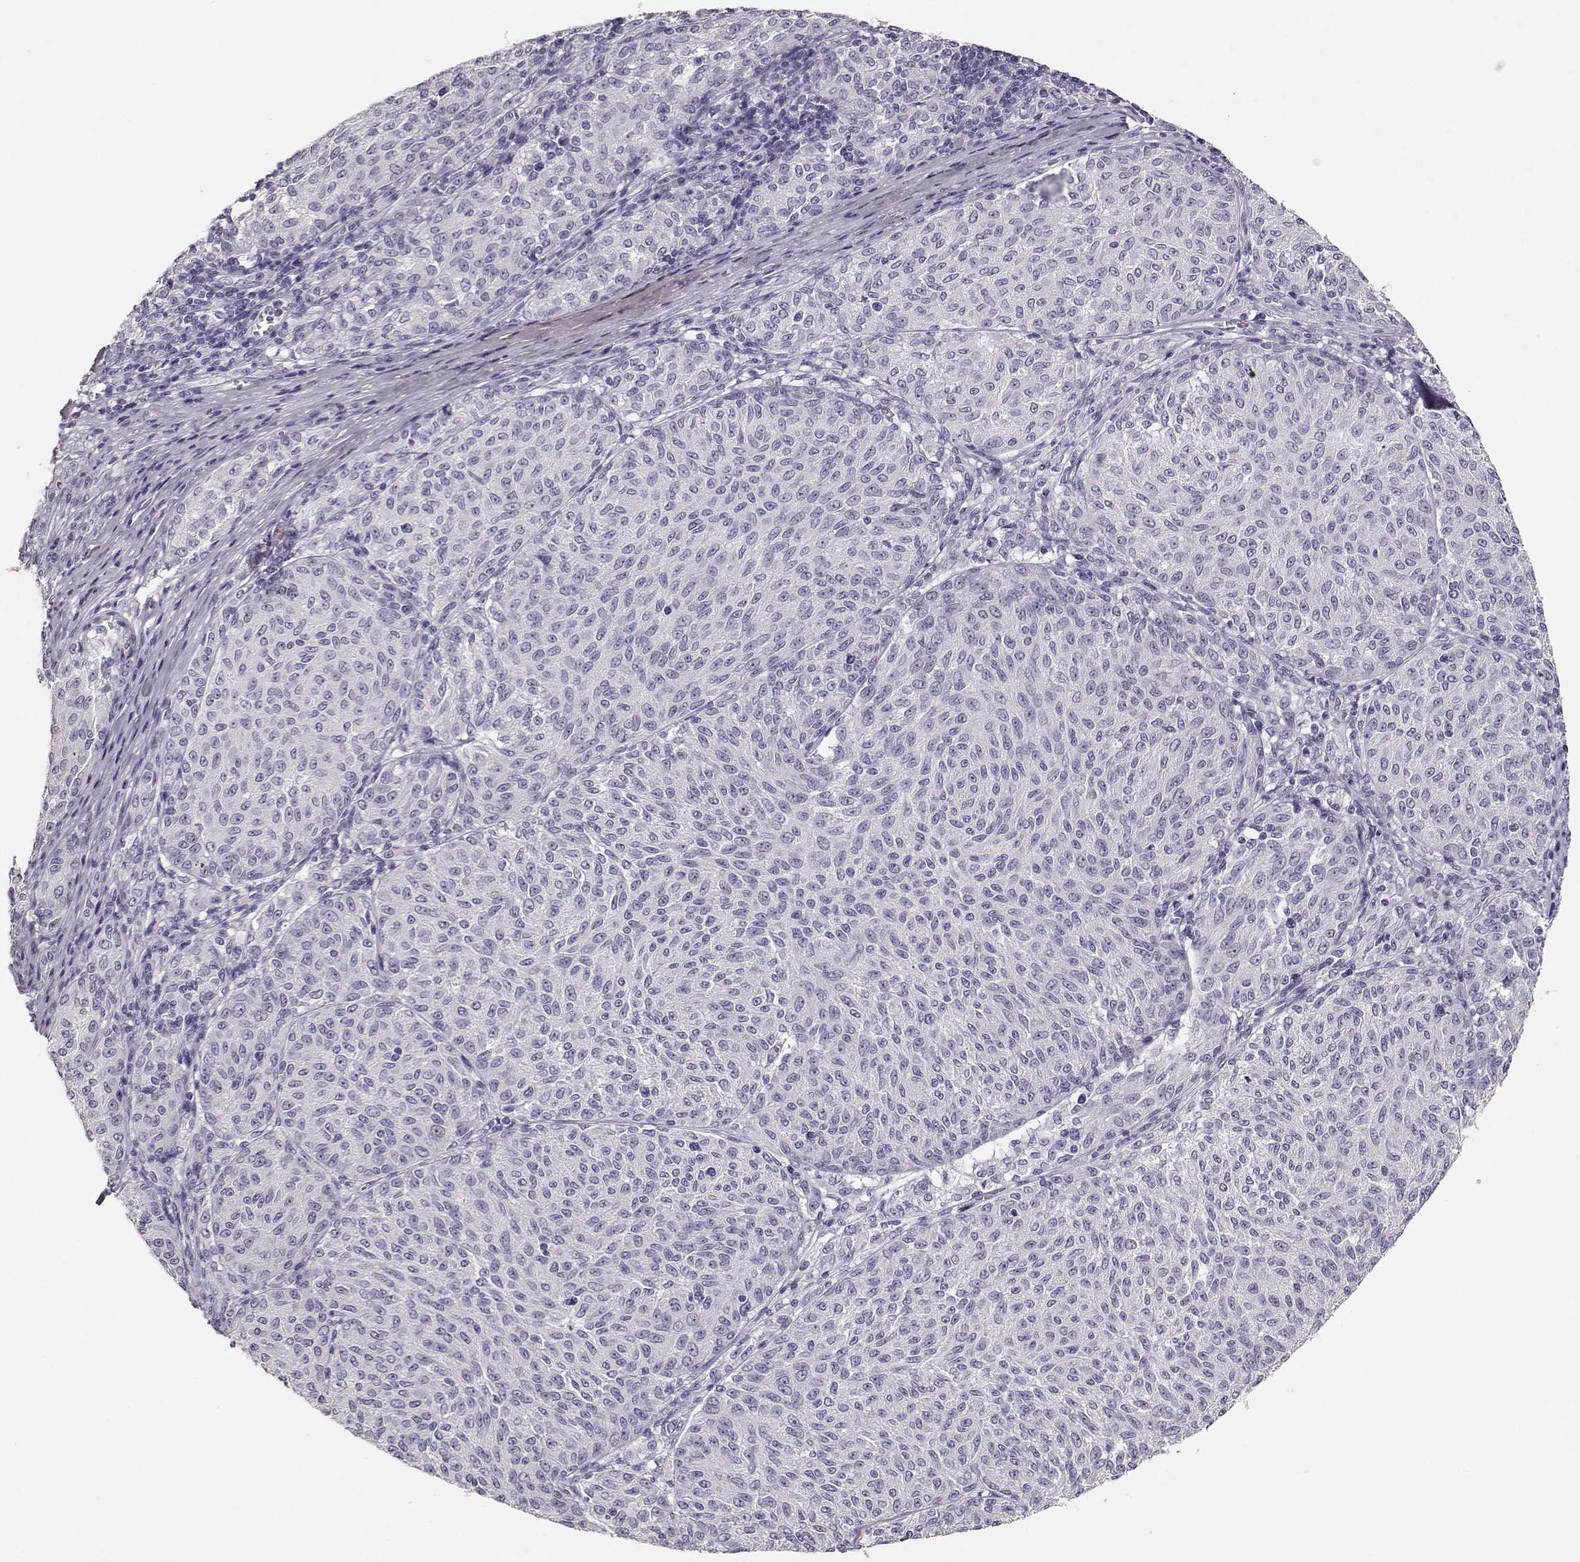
{"staining": {"intensity": "negative", "quantity": "none", "location": "none"}, "tissue": "melanoma", "cell_type": "Tumor cells", "image_type": "cancer", "snomed": [{"axis": "morphology", "description": "Malignant melanoma, NOS"}, {"axis": "topography", "description": "Skin"}], "caption": "There is no significant expression in tumor cells of melanoma.", "gene": "MAGEC1", "patient": {"sex": "female", "age": 72}}